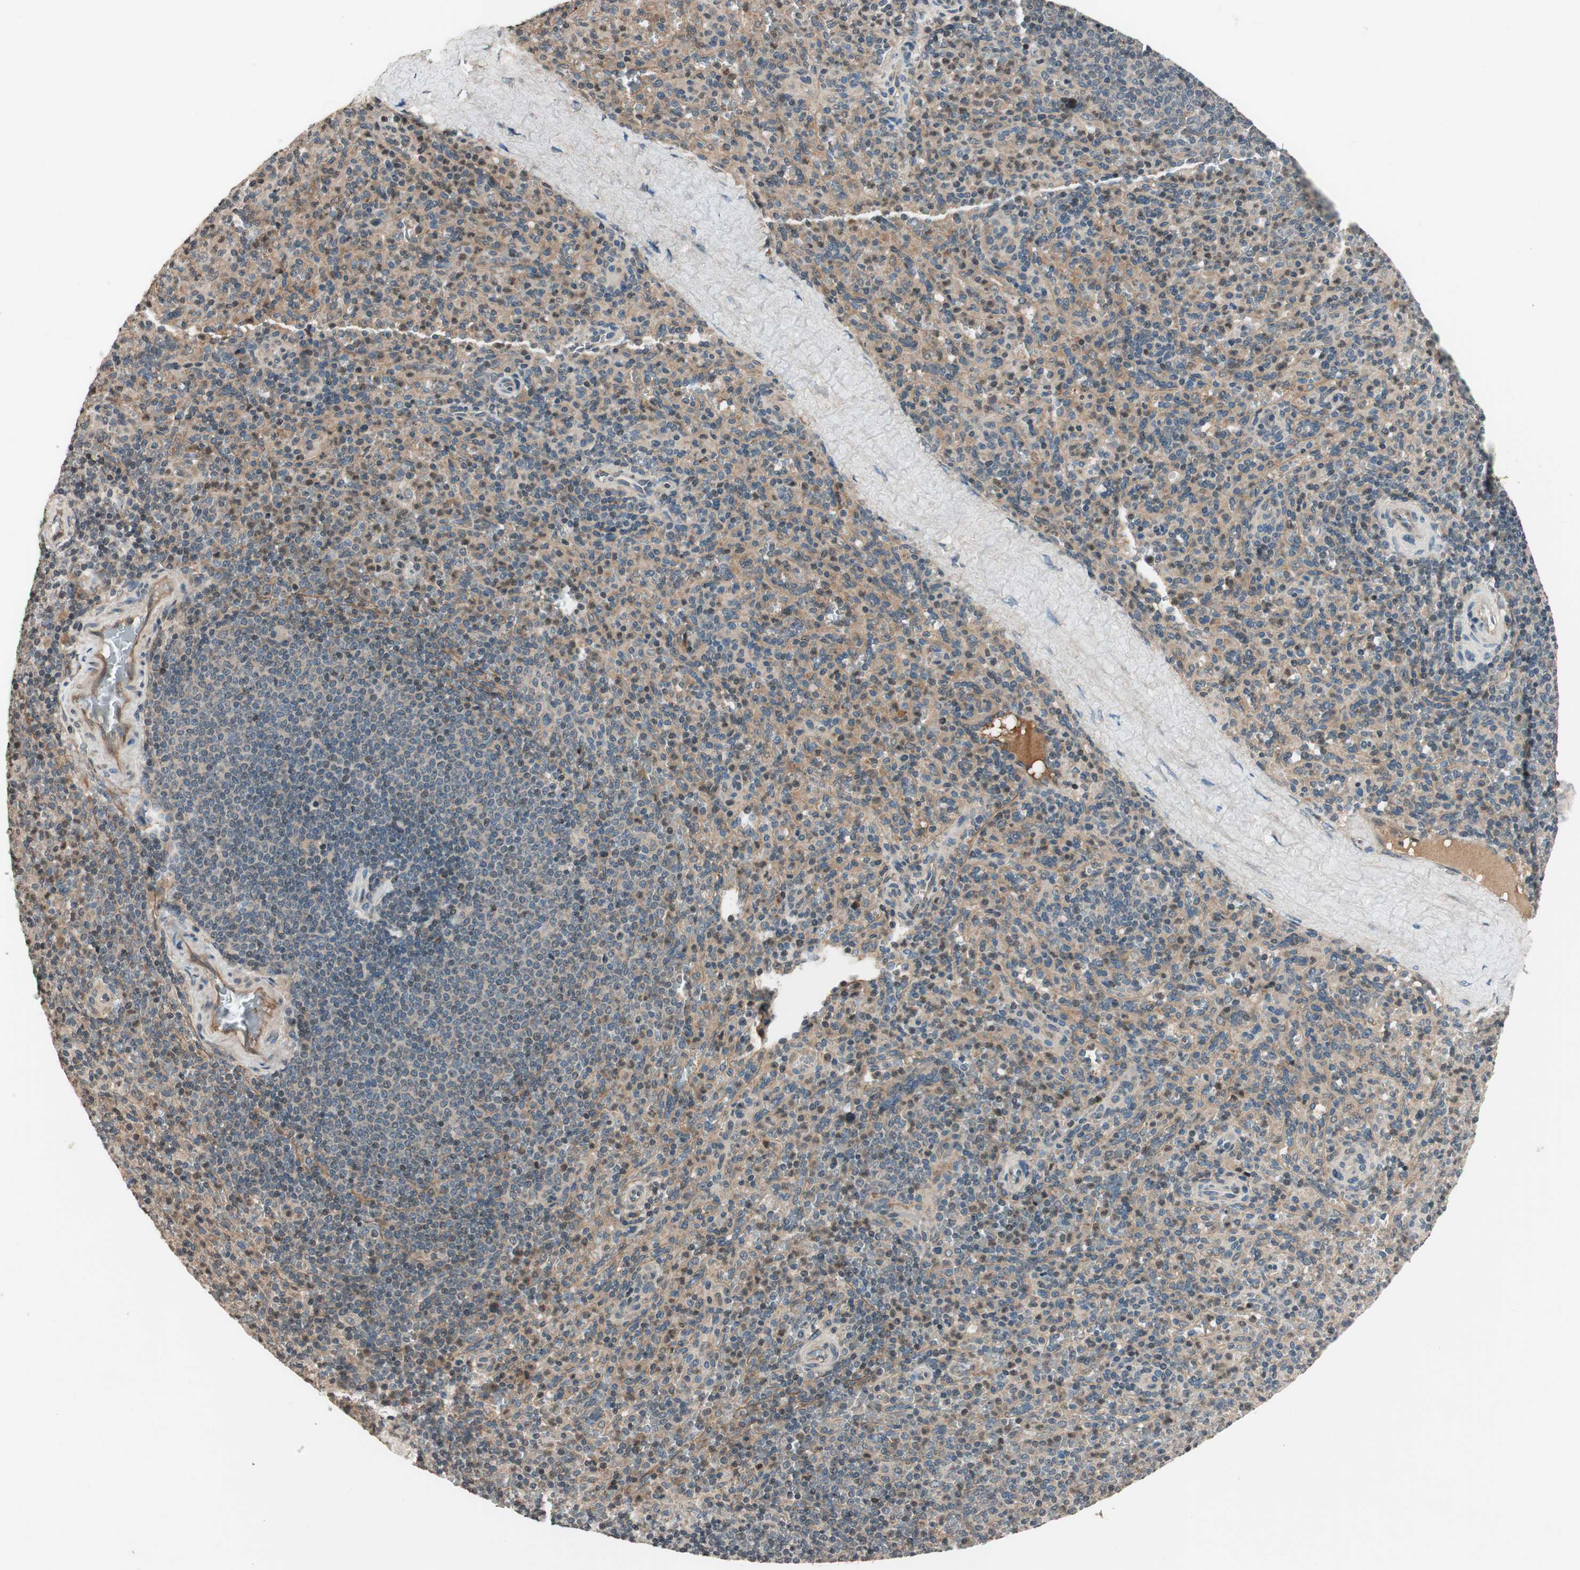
{"staining": {"intensity": "moderate", "quantity": "25%-75%", "location": "cytoplasmic/membranous"}, "tissue": "spleen", "cell_type": "Cells in red pulp", "image_type": "normal", "snomed": [{"axis": "morphology", "description": "Normal tissue, NOS"}, {"axis": "topography", "description": "Spleen"}], "caption": "Brown immunohistochemical staining in normal spleen displays moderate cytoplasmic/membranous expression in approximately 25%-75% of cells in red pulp. (brown staining indicates protein expression, while blue staining denotes nuclei).", "gene": "GCLM", "patient": {"sex": "male", "age": 36}}